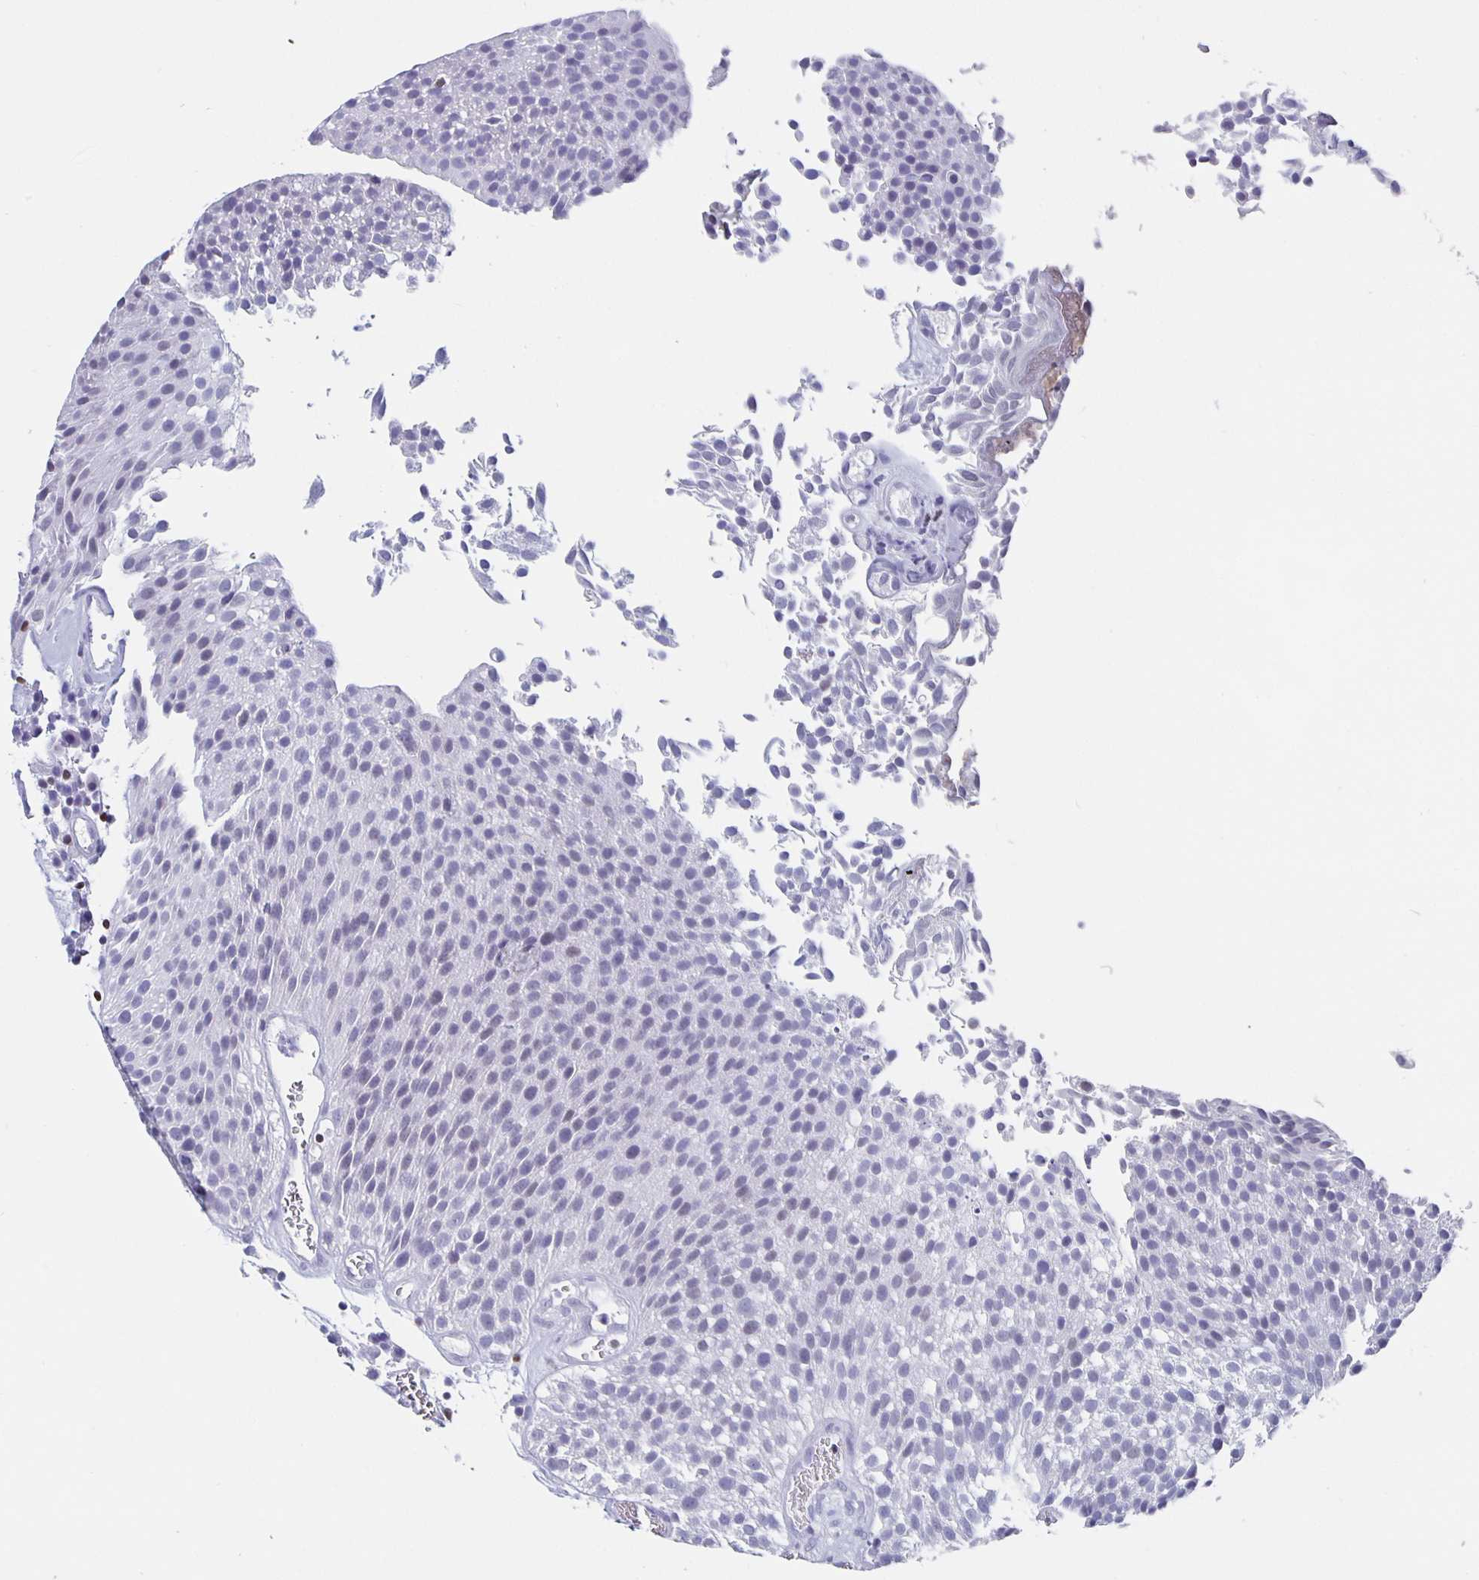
{"staining": {"intensity": "negative", "quantity": "none", "location": "none"}, "tissue": "urothelial cancer", "cell_type": "Tumor cells", "image_type": "cancer", "snomed": [{"axis": "morphology", "description": "Urothelial carcinoma, Low grade"}, {"axis": "topography", "description": "Urinary bladder"}], "caption": "Immunohistochemistry (IHC) of urothelial cancer exhibits no positivity in tumor cells.", "gene": "SATB2", "patient": {"sex": "female", "age": 79}}